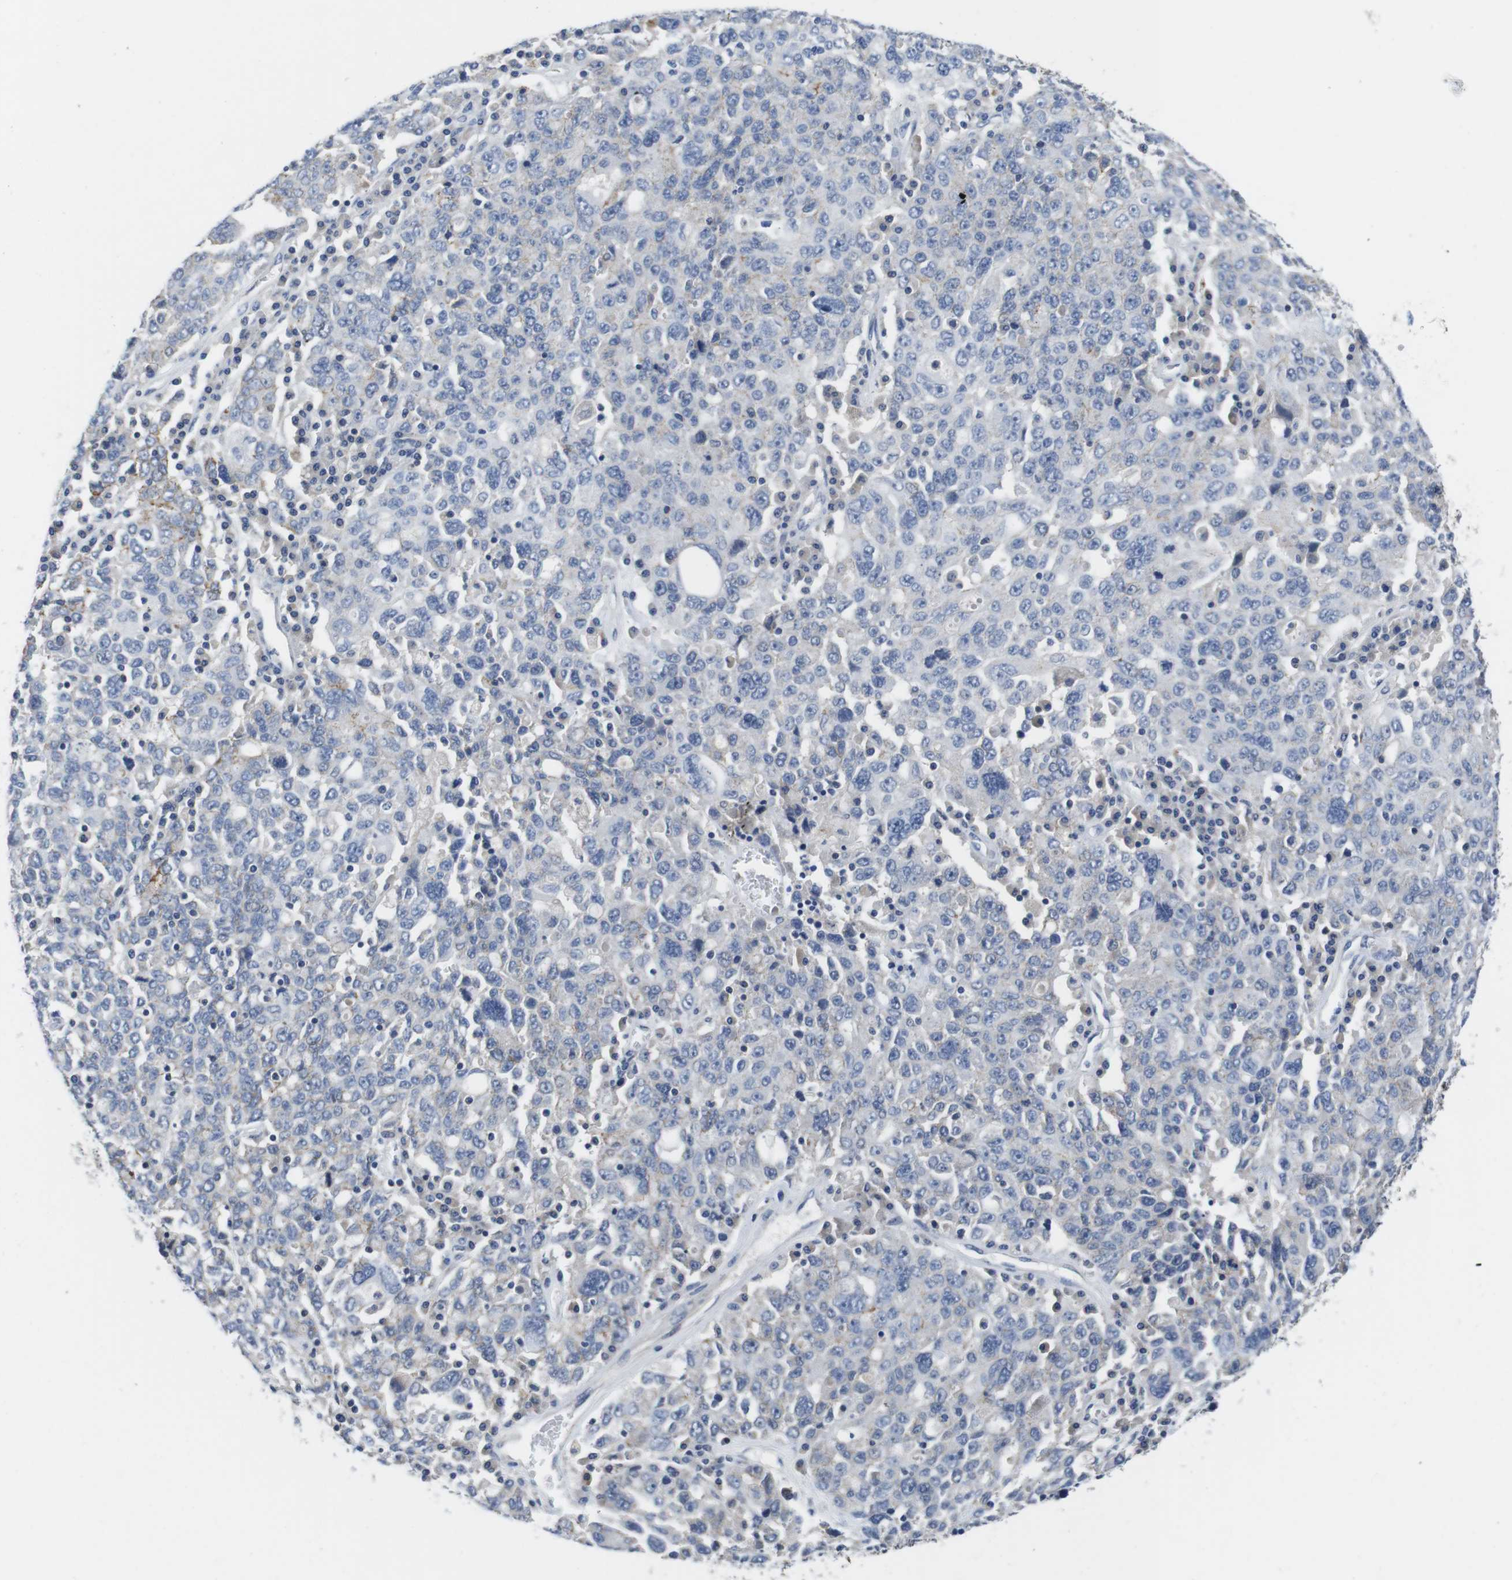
{"staining": {"intensity": "negative", "quantity": "none", "location": "none"}, "tissue": "ovarian cancer", "cell_type": "Tumor cells", "image_type": "cancer", "snomed": [{"axis": "morphology", "description": "Carcinoma, endometroid"}, {"axis": "topography", "description": "Ovary"}], "caption": "High power microscopy micrograph of an immunohistochemistry image of endometroid carcinoma (ovarian), revealing no significant expression in tumor cells.", "gene": "SCRIB", "patient": {"sex": "female", "age": 62}}